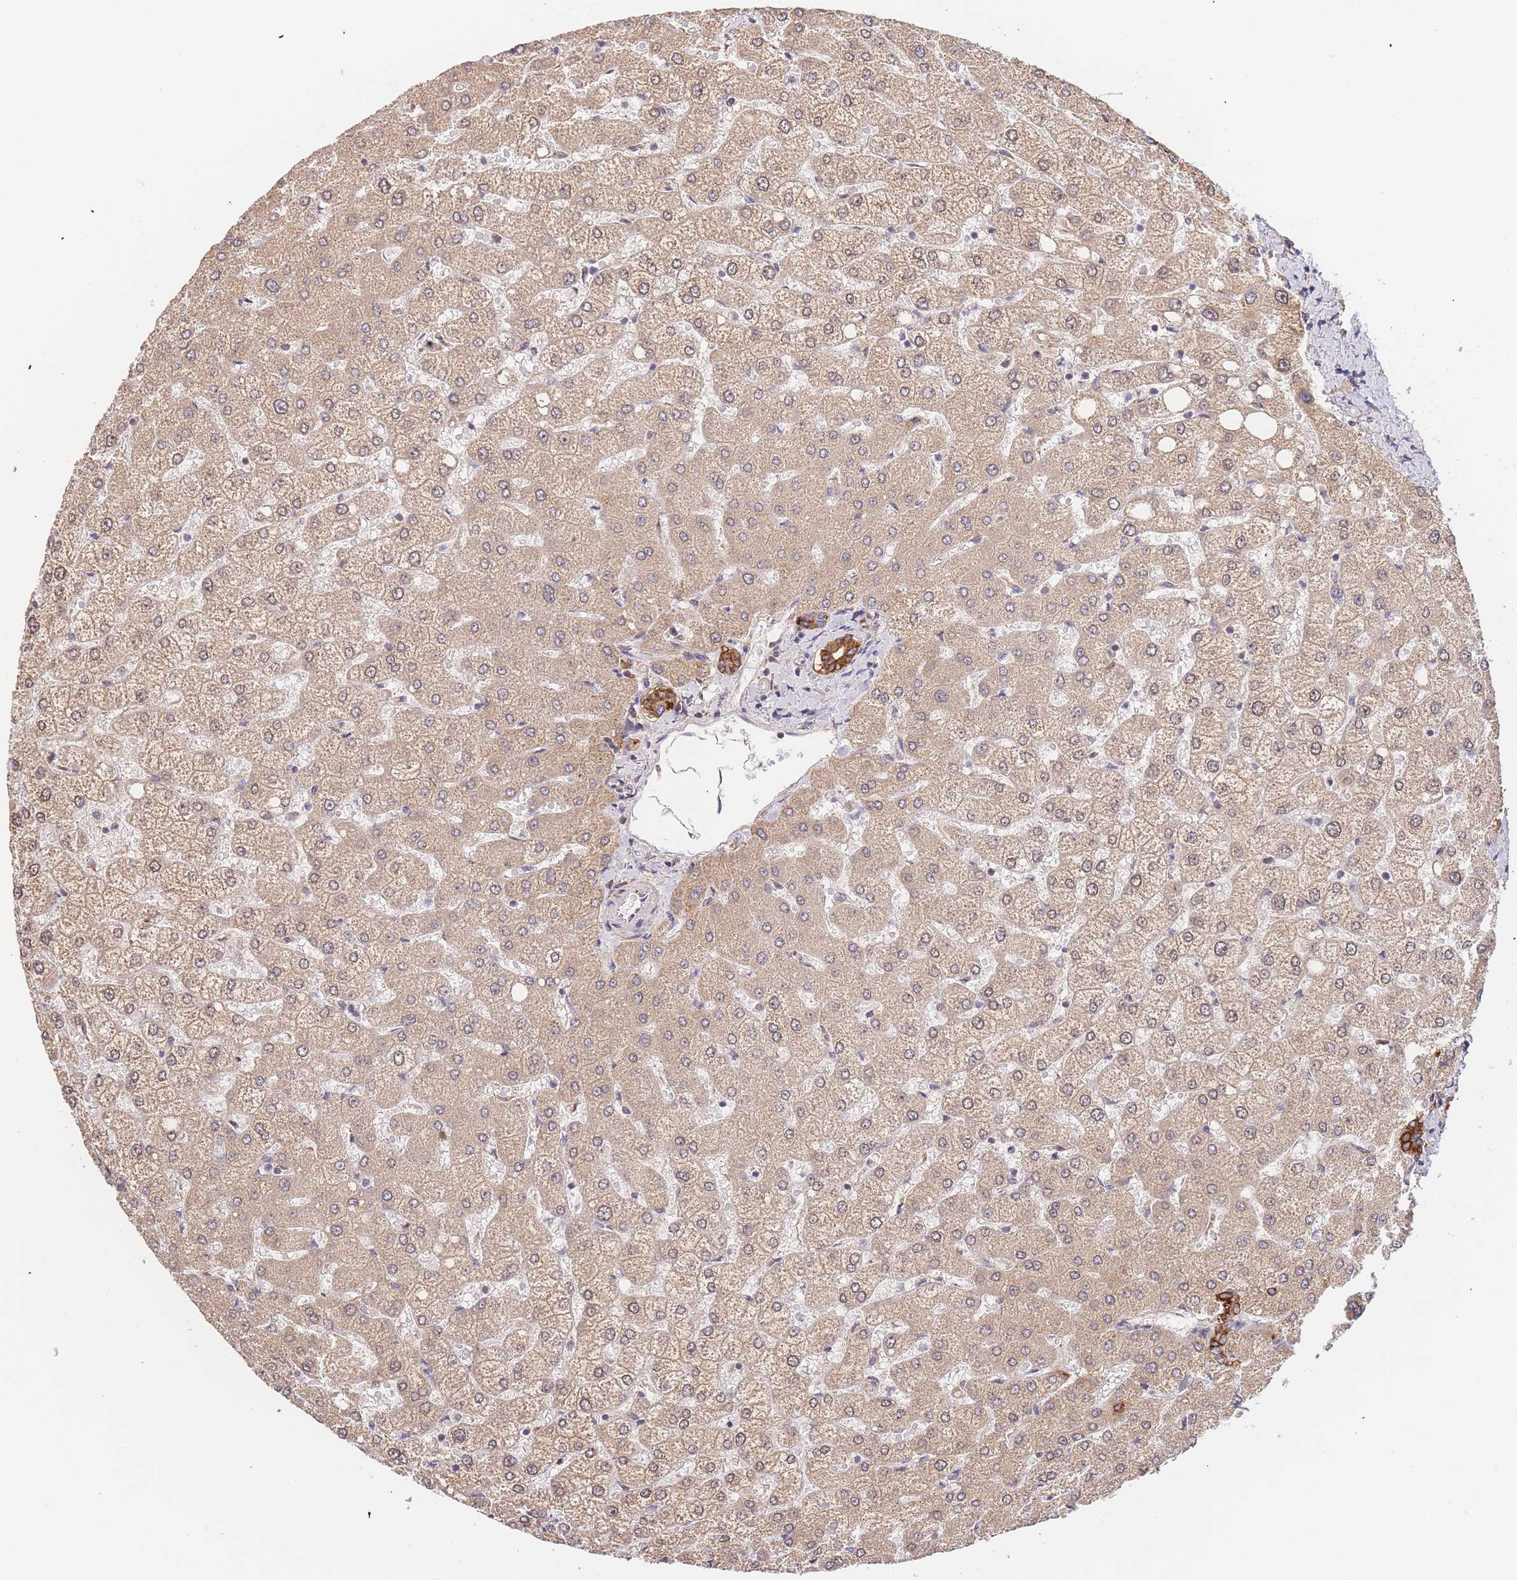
{"staining": {"intensity": "strong", "quantity": ">75%", "location": "cytoplasmic/membranous"}, "tissue": "liver", "cell_type": "Cholangiocytes", "image_type": "normal", "snomed": [{"axis": "morphology", "description": "Normal tissue, NOS"}, {"axis": "topography", "description": "Liver"}], "caption": "High-magnification brightfield microscopy of normal liver stained with DAB (brown) and counterstained with hematoxylin (blue). cholangiocytes exhibit strong cytoplasmic/membranous expression is seen in approximately>75% of cells. Immunohistochemistry (ihc) stains the protein of interest in brown and the nuclei are stained blue.", "gene": "ADCY9", "patient": {"sex": "female", "age": 54}}